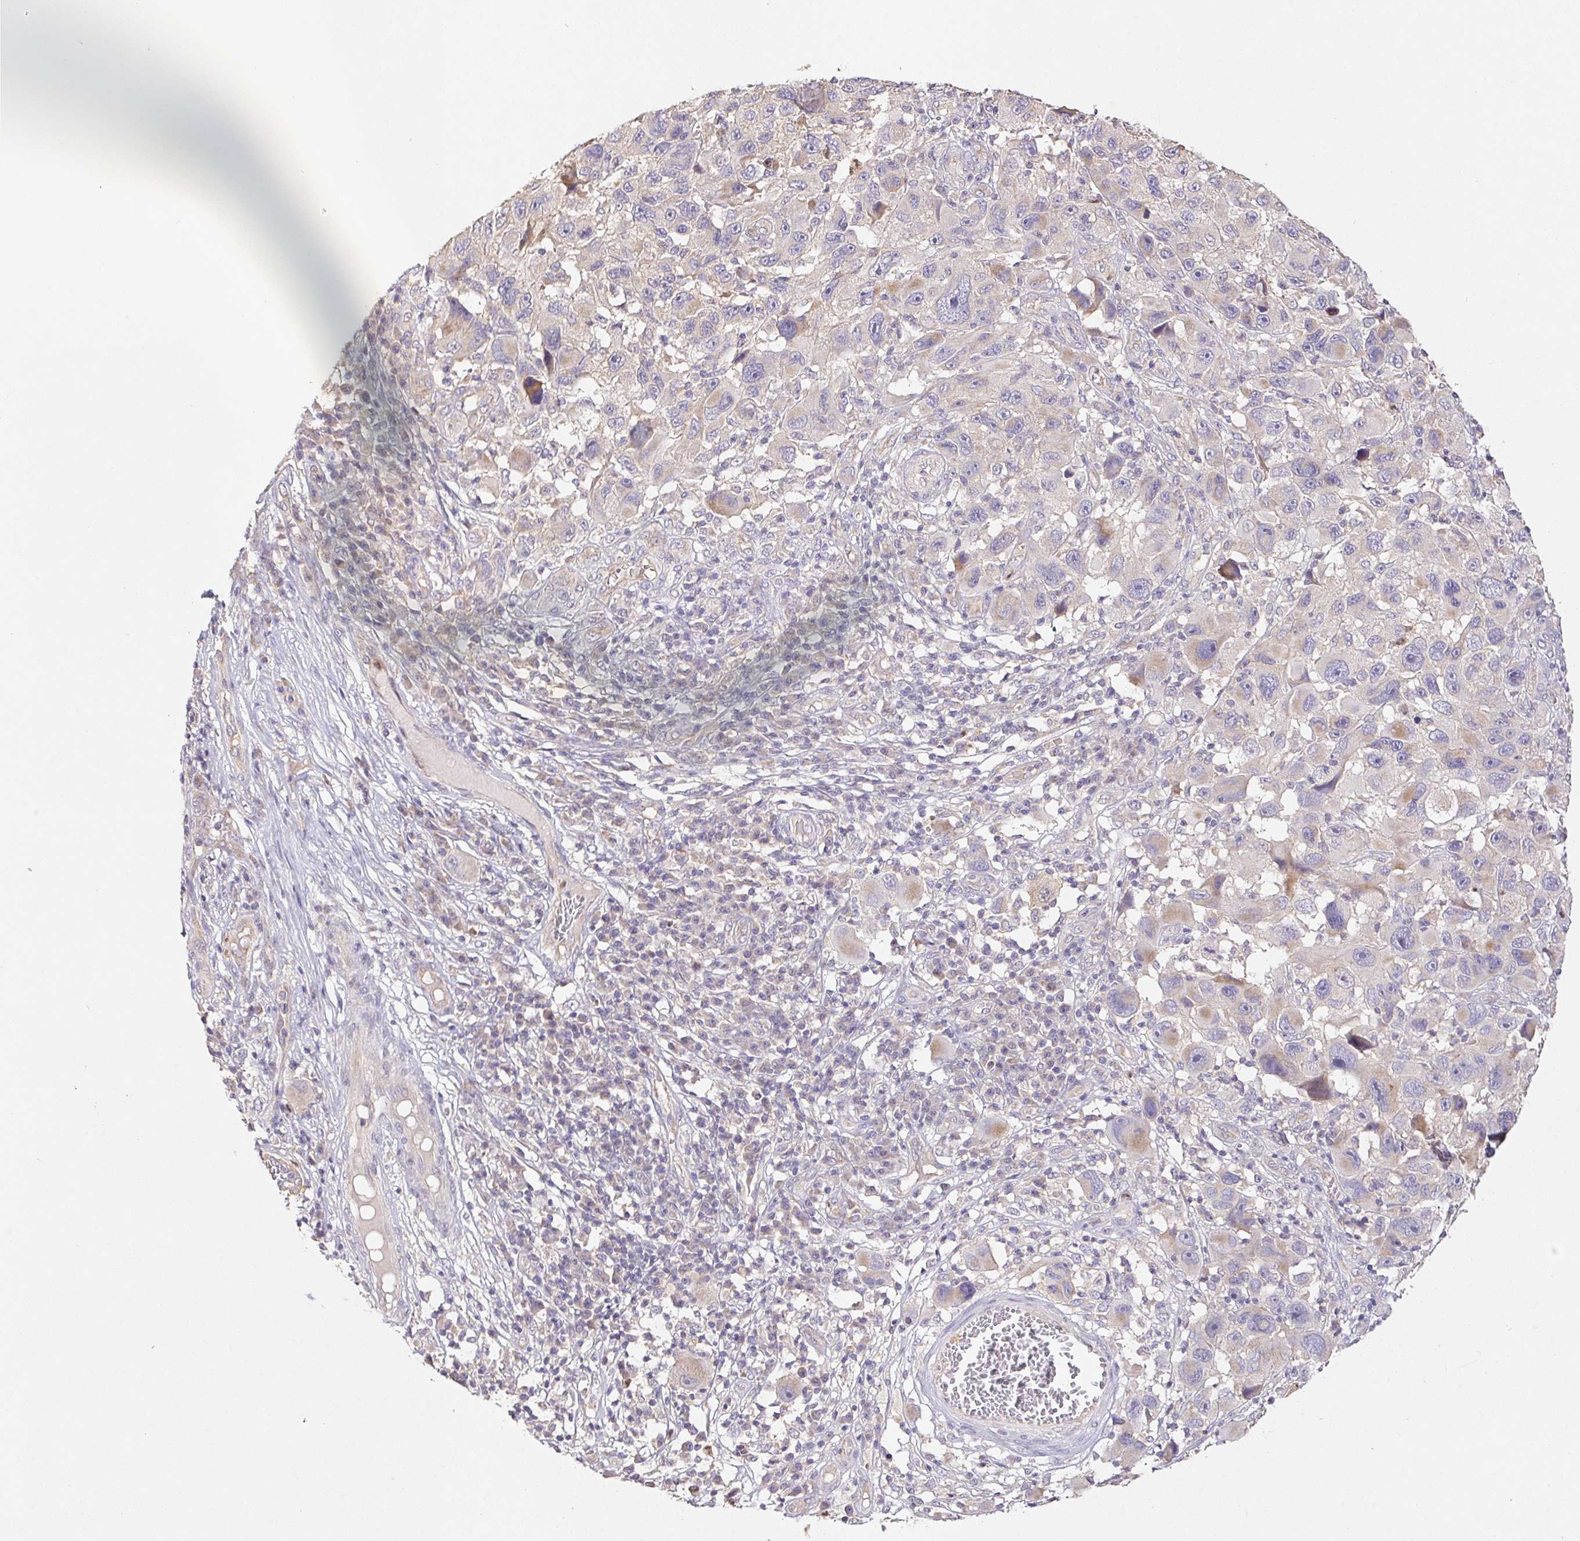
{"staining": {"intensity": "weak", "quantity": "<25%", "location": "cytoplasmic/membranous"}, "tissue": "melanoma", "cell_type": "Tumor cells", "image_type": "cancer", "snomed": [{"axis": "morphology", "description": "Malignant melanoma, NOS"}, {"axis": "topography", "description": "Skin"}], "caption": "Histopathology image shows no protein positivity in tumor cells of malignant melanoma tissue. The staining was performed using DAB to visualize the protein expression in brown, while the nuclei were stained in blue with hematoxylin (Magnification: 20x).", "gene": "RAB11A", "patient": {"sex": "male", "age": 53}}